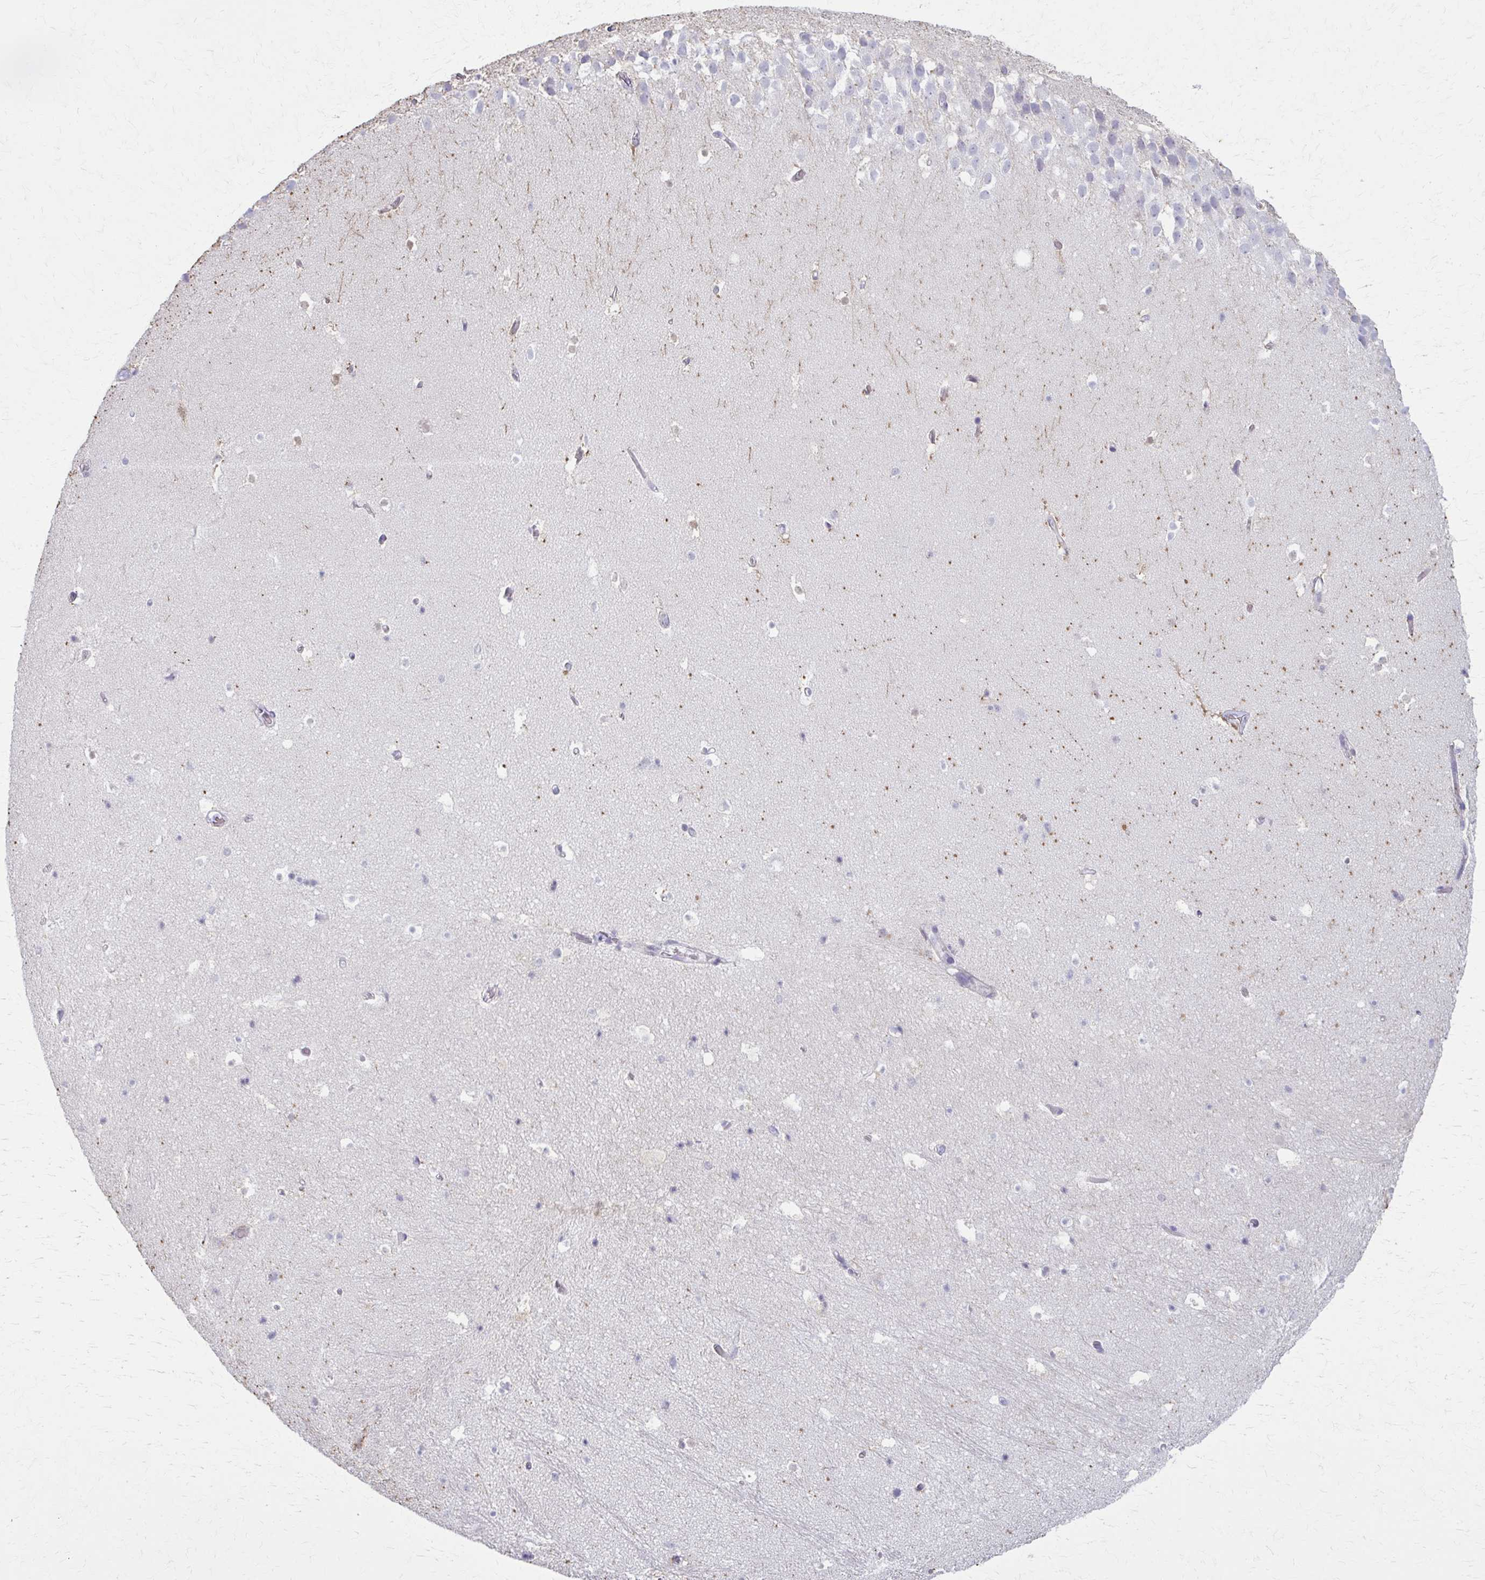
{"staining": {"intensity": "negative", "quantity": "none", "location": "none"}, "tissue": "hippocampus", "cell_type": "Glial cells", "image_type": "normal", "snomed": [{"axis": "morphology", "description": "Normal tissue, NOS"}, {"axis": "topography", "description": "Hippocampus"}], "caption": "The IHC photomicrograph has no significant staining in glial cells of hippocampus.", "gene": "CARD9", "patient": {"sex": "male", "age": 26}}